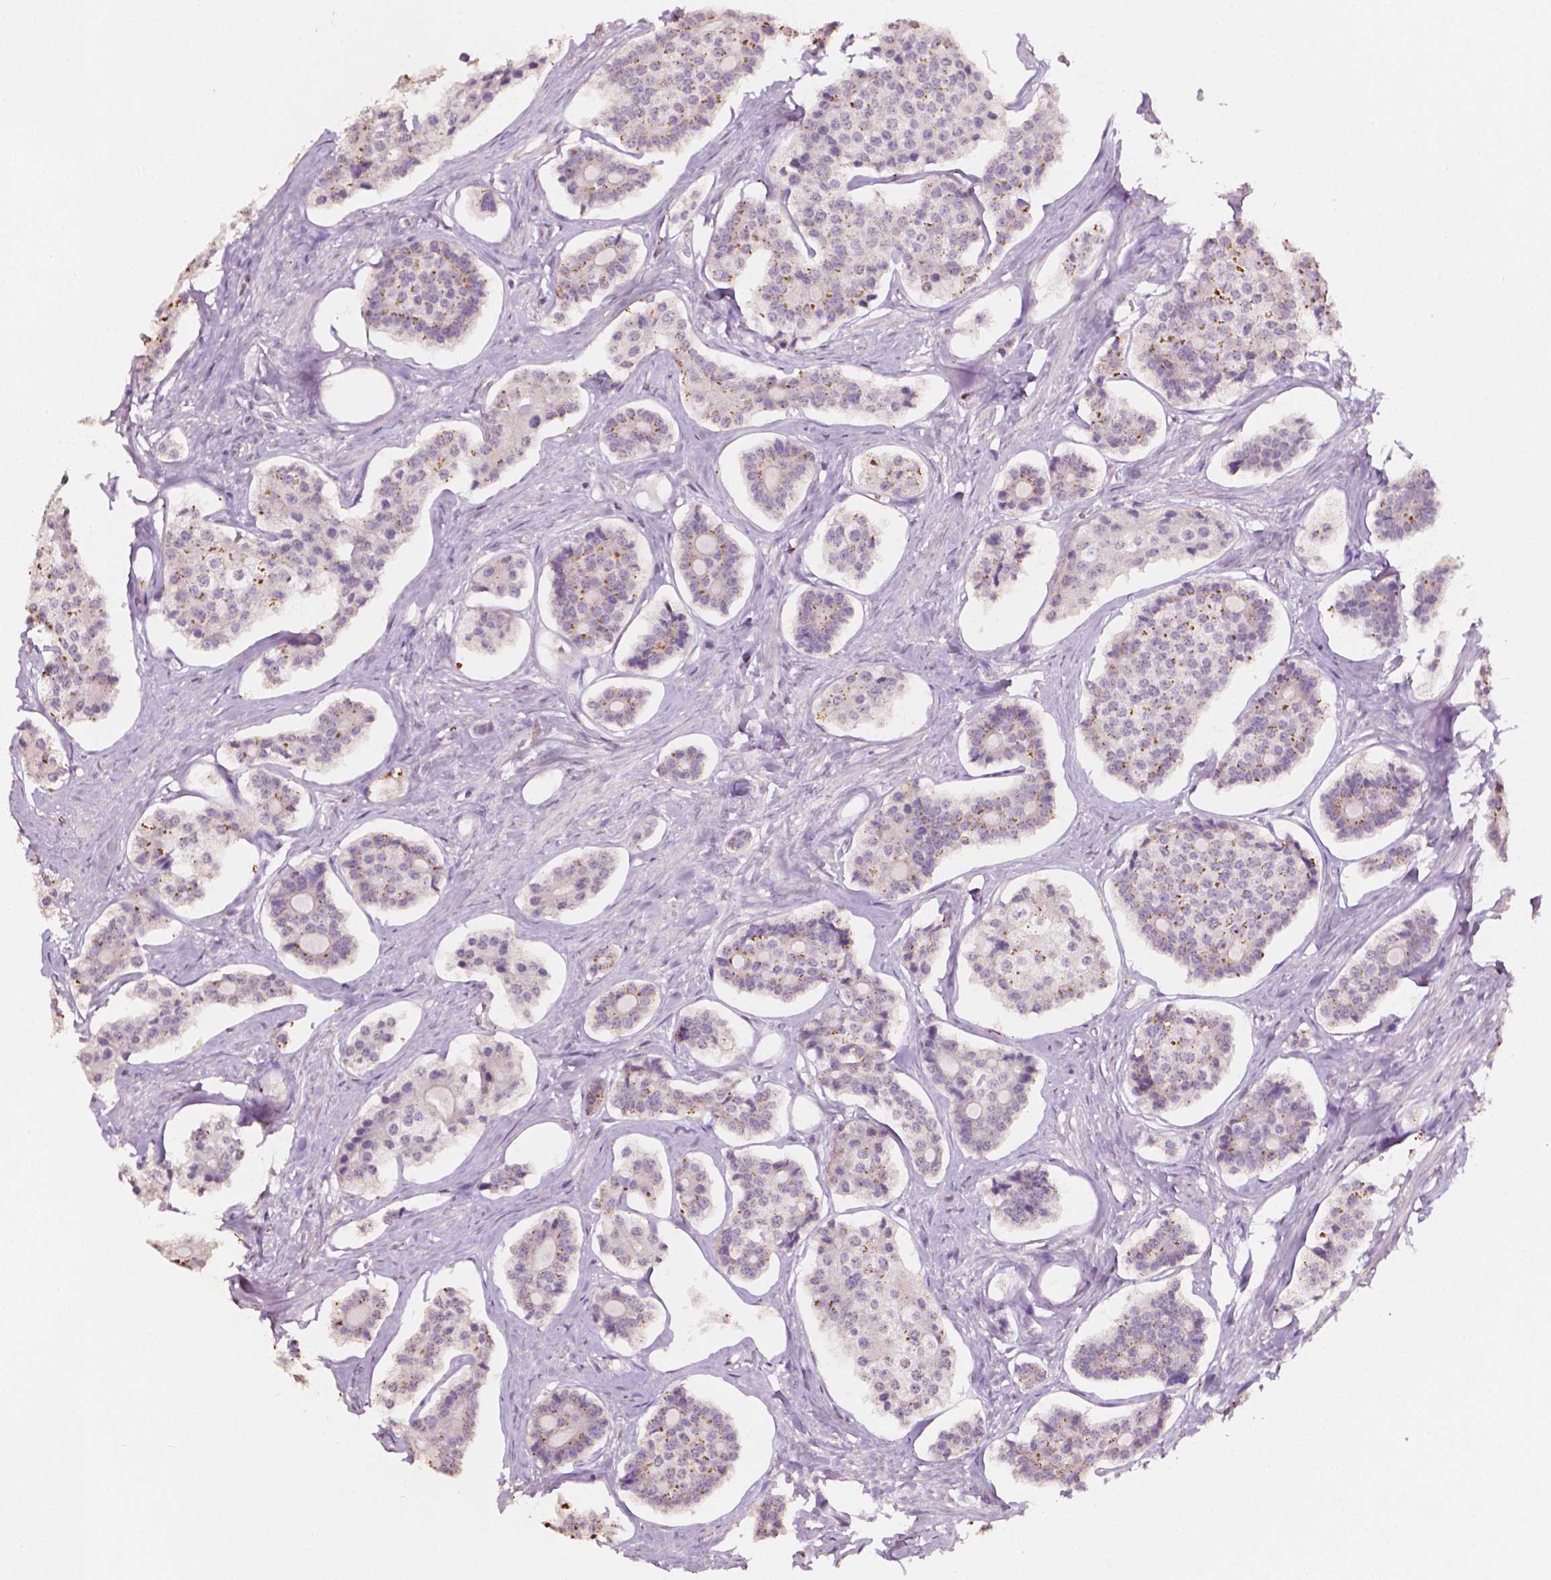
{"staining": {"intensity": "moderate", "quantity": "25%-75%", "location": "cytoplasmic/membranous"}, "tissue": "carcinoid", "cell_type": "Tumor cells", "image_type": "cancer", "snomed": [{"axis": "morphology", "description": "Carcinoid, malignant, NOS"}, {"axis": "topography", "description": "Small intestine"}], "caption": "IHC histopathology image of neoplastic tissue: human carcinoid (malignant) stained using immunohistochemistry (IHC) shows medium levels of moderate protein expression localized specifically in the cytoplasmic/membranous of tumor cells, appearing as a cytoplasmic/membranous brown color.", "gene": "SOX15", "patient": {"sex": "female", "age": 65}}